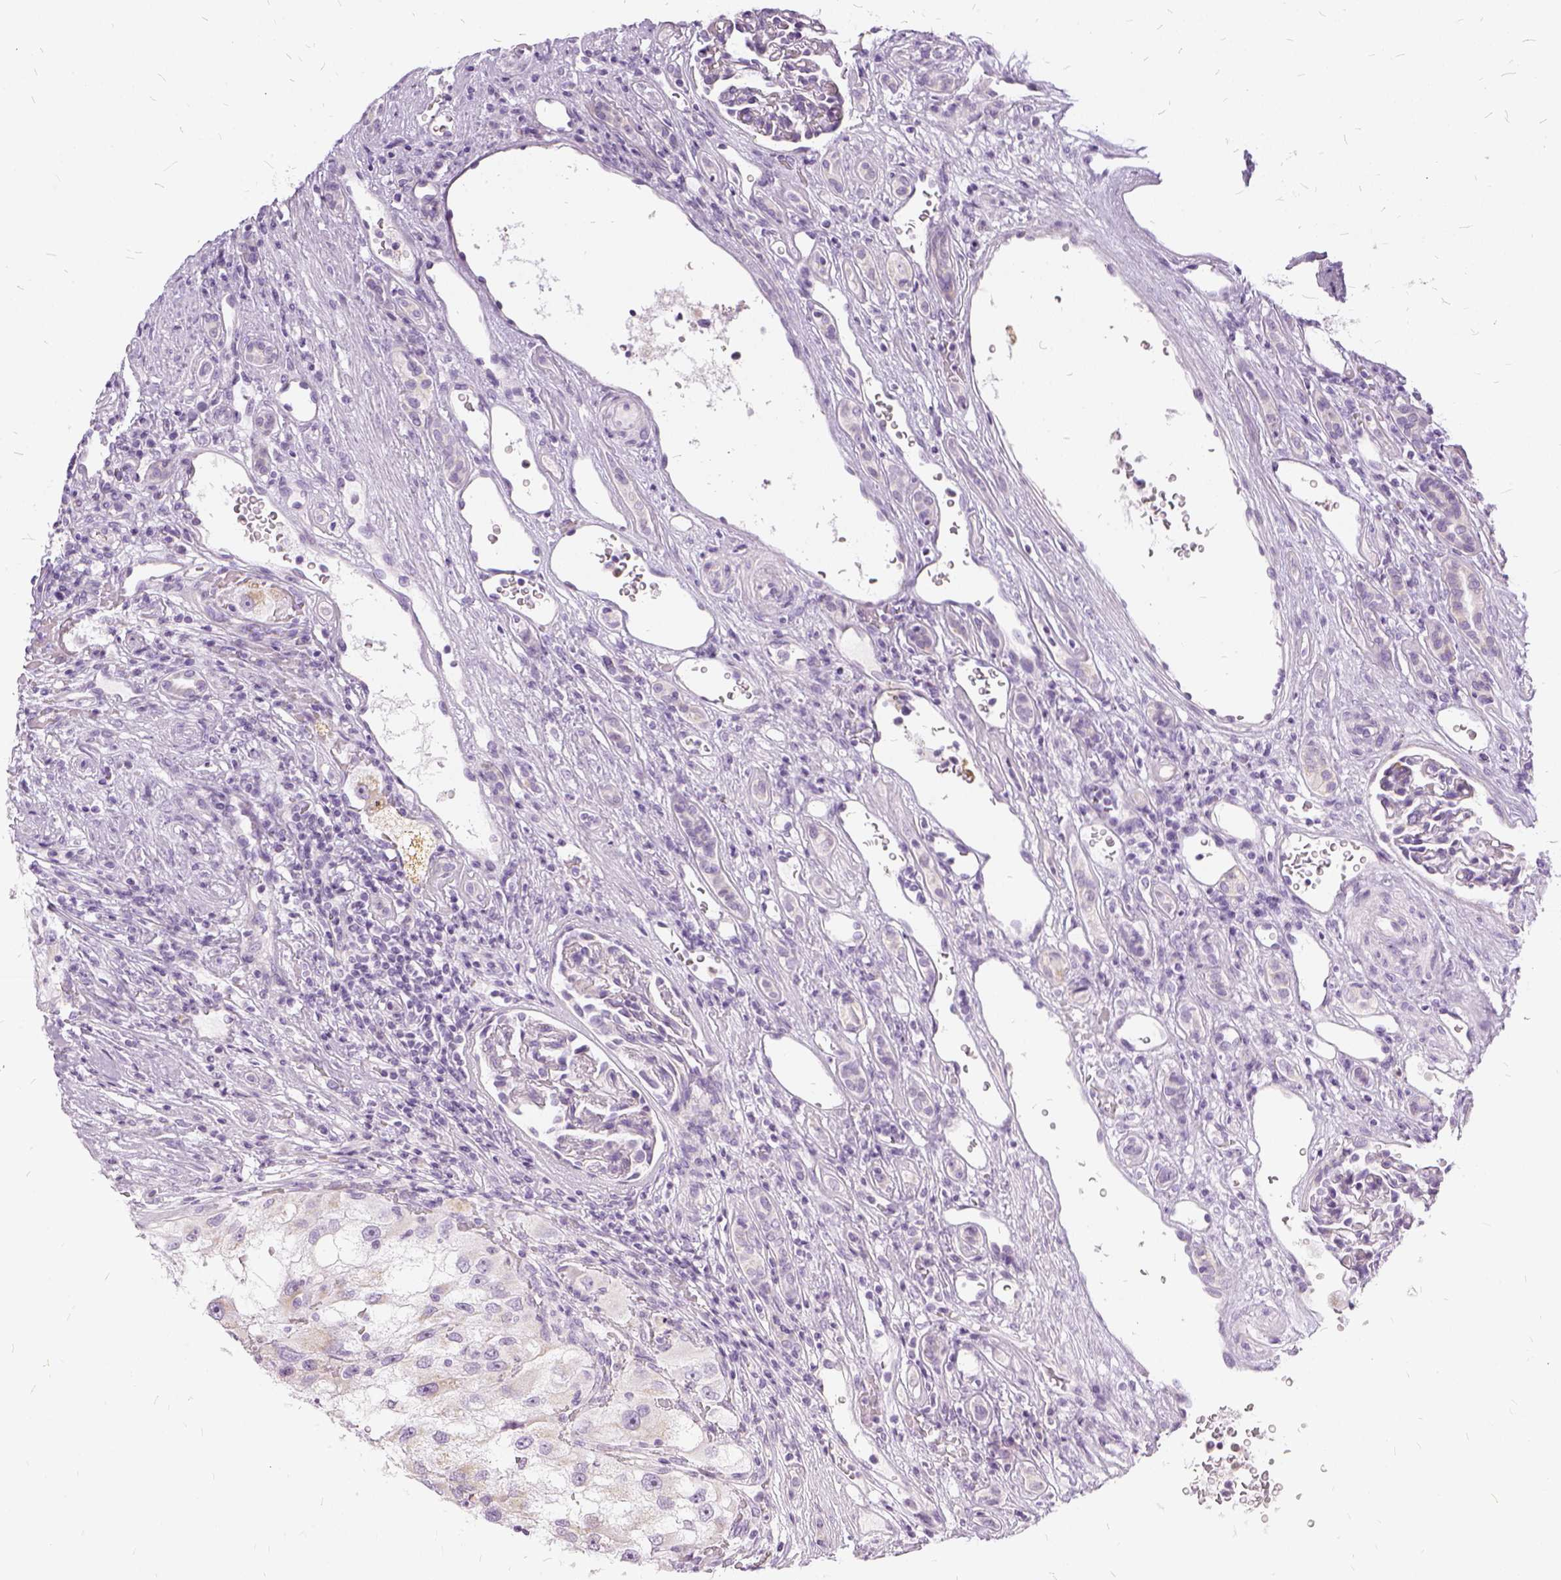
{"staining": {"intensity": "negative", "quantity": "none", "location": "none"}, "tissue": "renal cancer", "cell_type": "Tumor cells", "image_type": "cancer", "snomed": [{"axis": "morphology", "description": "Adenocarcinoma, NOS"}, {"axis": "topography", "description": "Kidney"}], "caption": "Photomicrograph shows no protein expression in tumor cells of adenocarcinoma (renal) tissue.", "gene": "FDX1", "patient": {"sex": "male", "age": 63}}